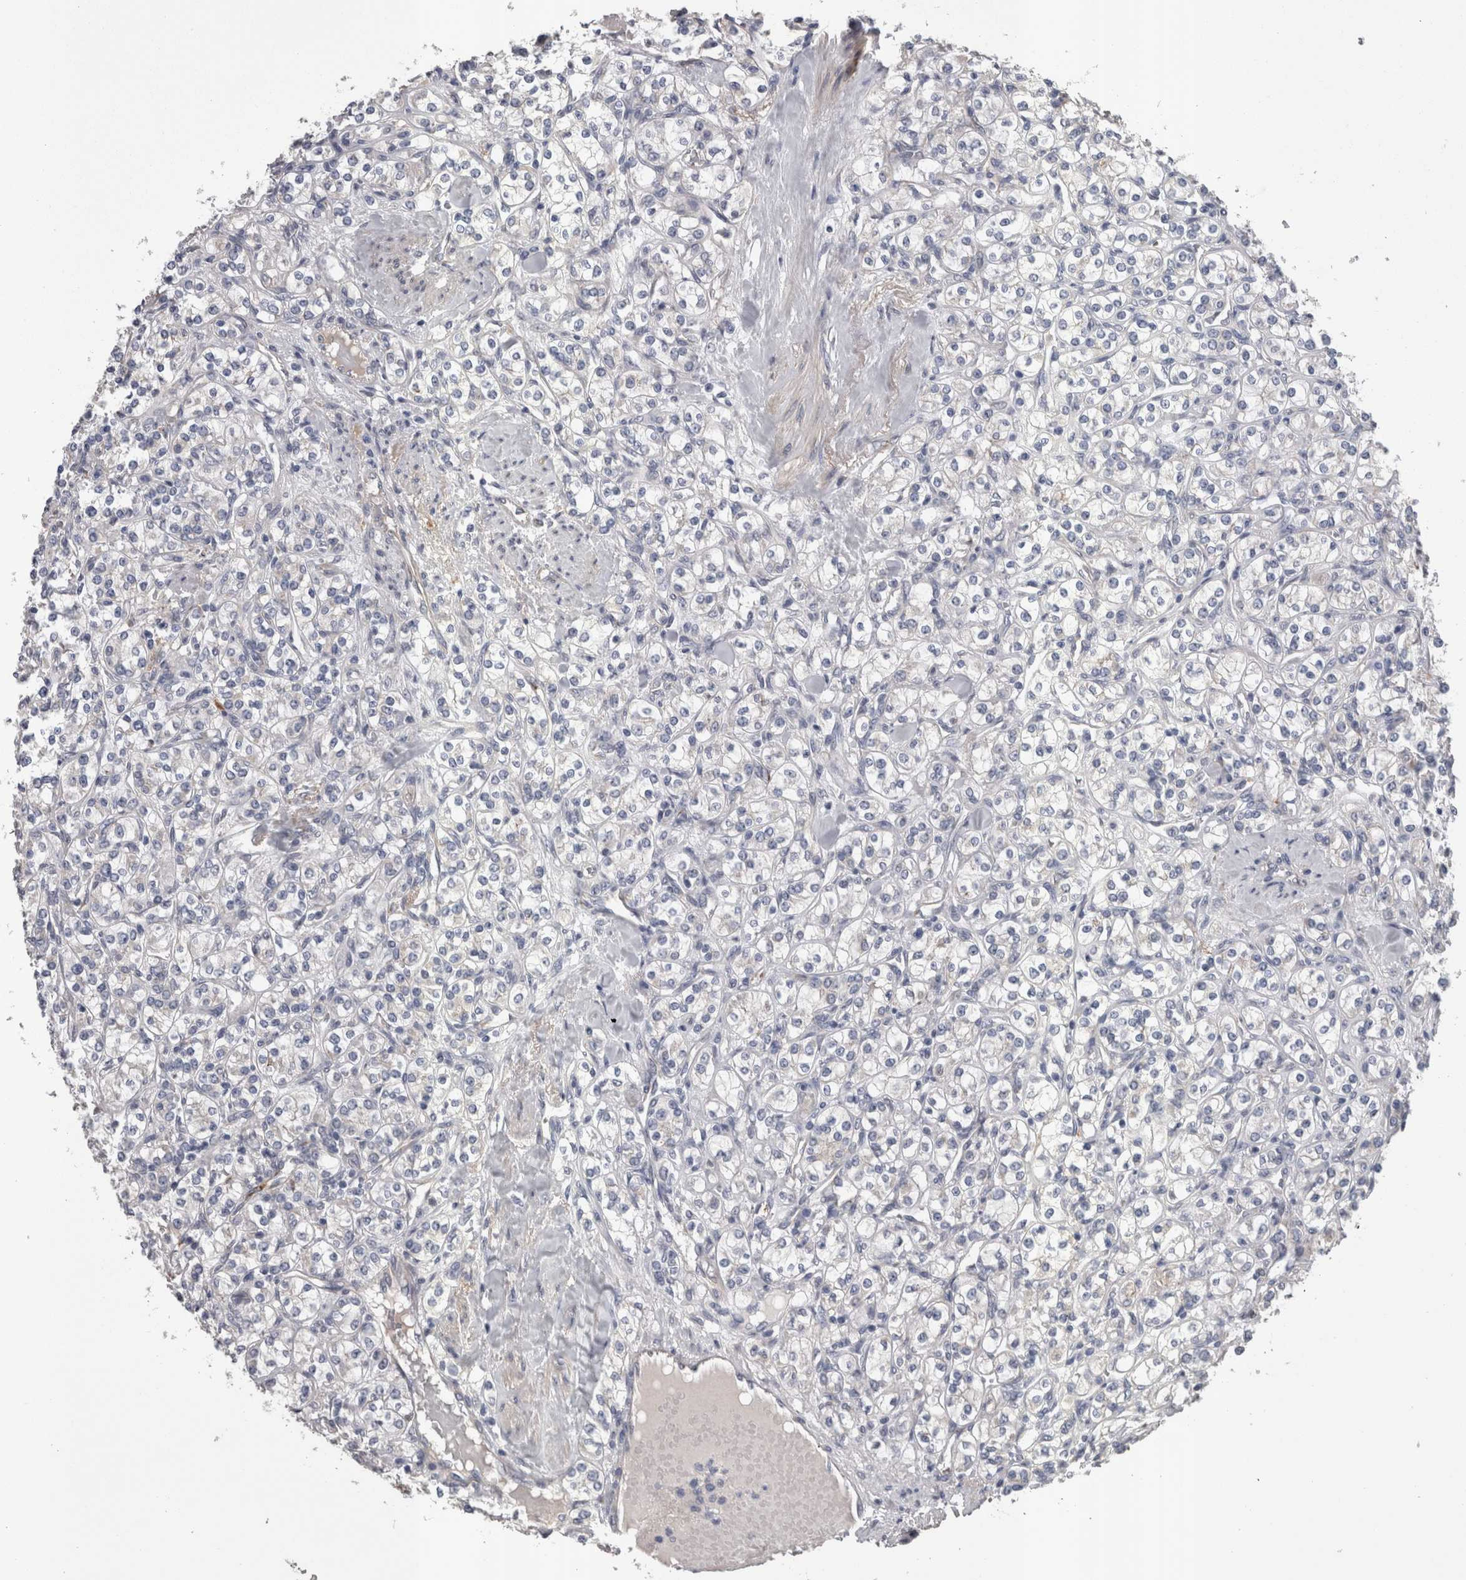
{"staining": {"intensity": "negative", "quantity": "none", "location": "none"}, "tissue": "renal cancer", "cell_type": "Tumor cells", "image_type": "cancer", "snomed": [{"axis": "morphology", "description": "Adenocarcinoma, NOS"}, {"axis": "topography", "description": "Kidney"}], "caption": "DAB (3,3'-diaminobenzidine) immunohistochemical staining of renal adenocarcinoma shows no significant expression in tumor cells.", "gene": "STC1", "patient": {"sex": "male", "age": 77}}